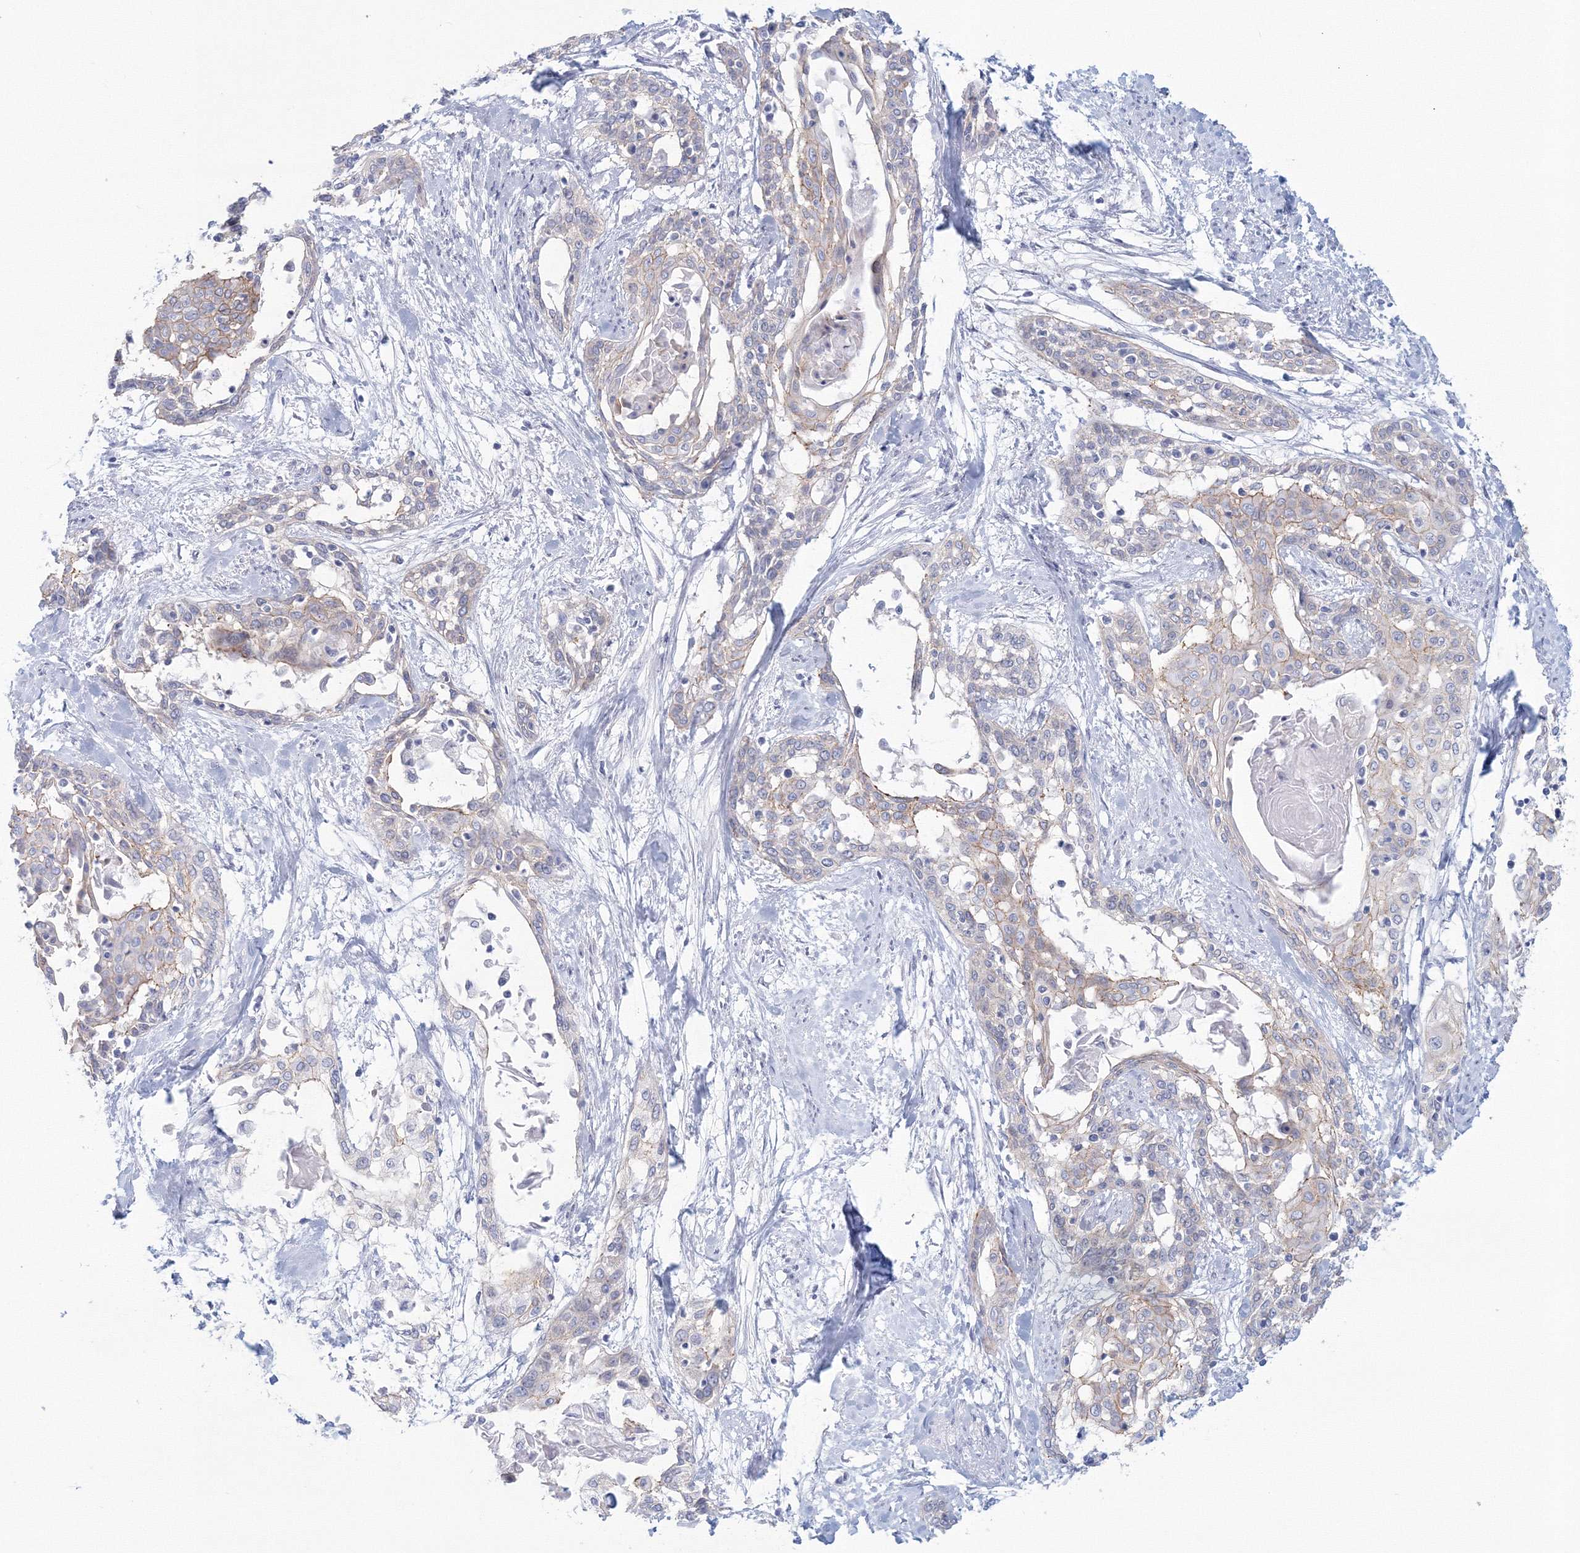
{"staining": {"intensity": "weak", "quantity": "25%-75%", "location": "cytoplasmic/membranous"}, "tissue": "cervical cancer", "cell_type": "Tumor cells", "image_type": "cancer", "snomed": [{"axis": "morphology", "description": "Squamous cell carcinoma, NOS"}, {"axis": "topography", "description": "Cervix"}], "caption": "Cervical squamous cell carcinoma stained with a protein marker demonstrates weak staining in tumor cells.", "gene": "VSIG1", "patient": {"sex": "female", "age": 57}}